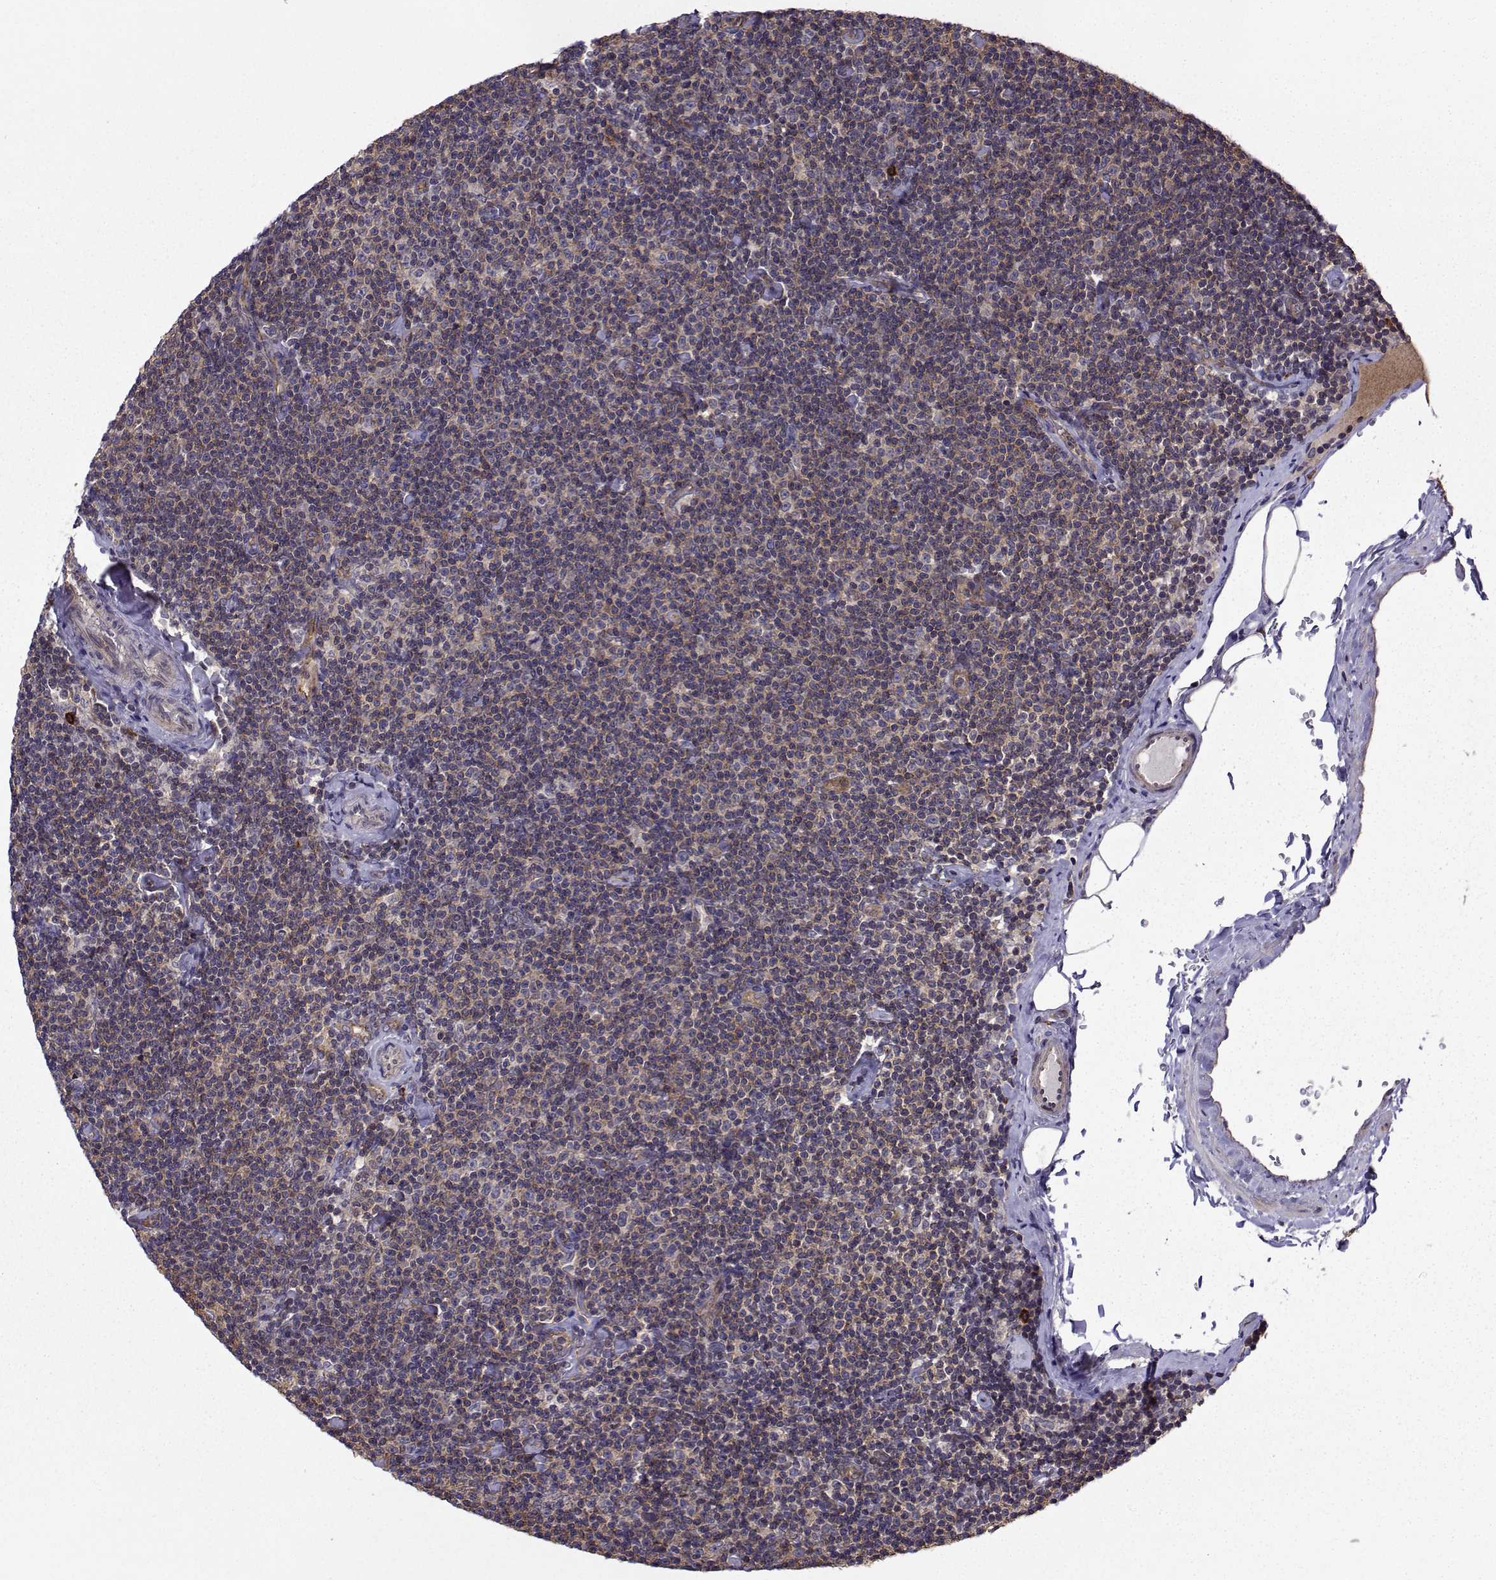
{"staining": {"intensity": "weak", "quantity": "25%-75%", "location": "cytoplasmic/membranous"}, "tissue": "lymphoma", "cell_type": "Tumor cells", "image_type": "cancer", "snomed": [{"axis": "morphology", "description": "Malignant lymphoma, non-Hodgkin's type, Low grade"}, {"axis": "topography", "description": "Lymph node"}], "caption": "A histopathology image of low-grade malignant lymphoma, non-Hodgkin's type stained for a protein shows weak cytoplasmic/membranous brown staining in tumor cells.", "gene": "ITGB8", "patient": {"sex": "male", "age": 81}}